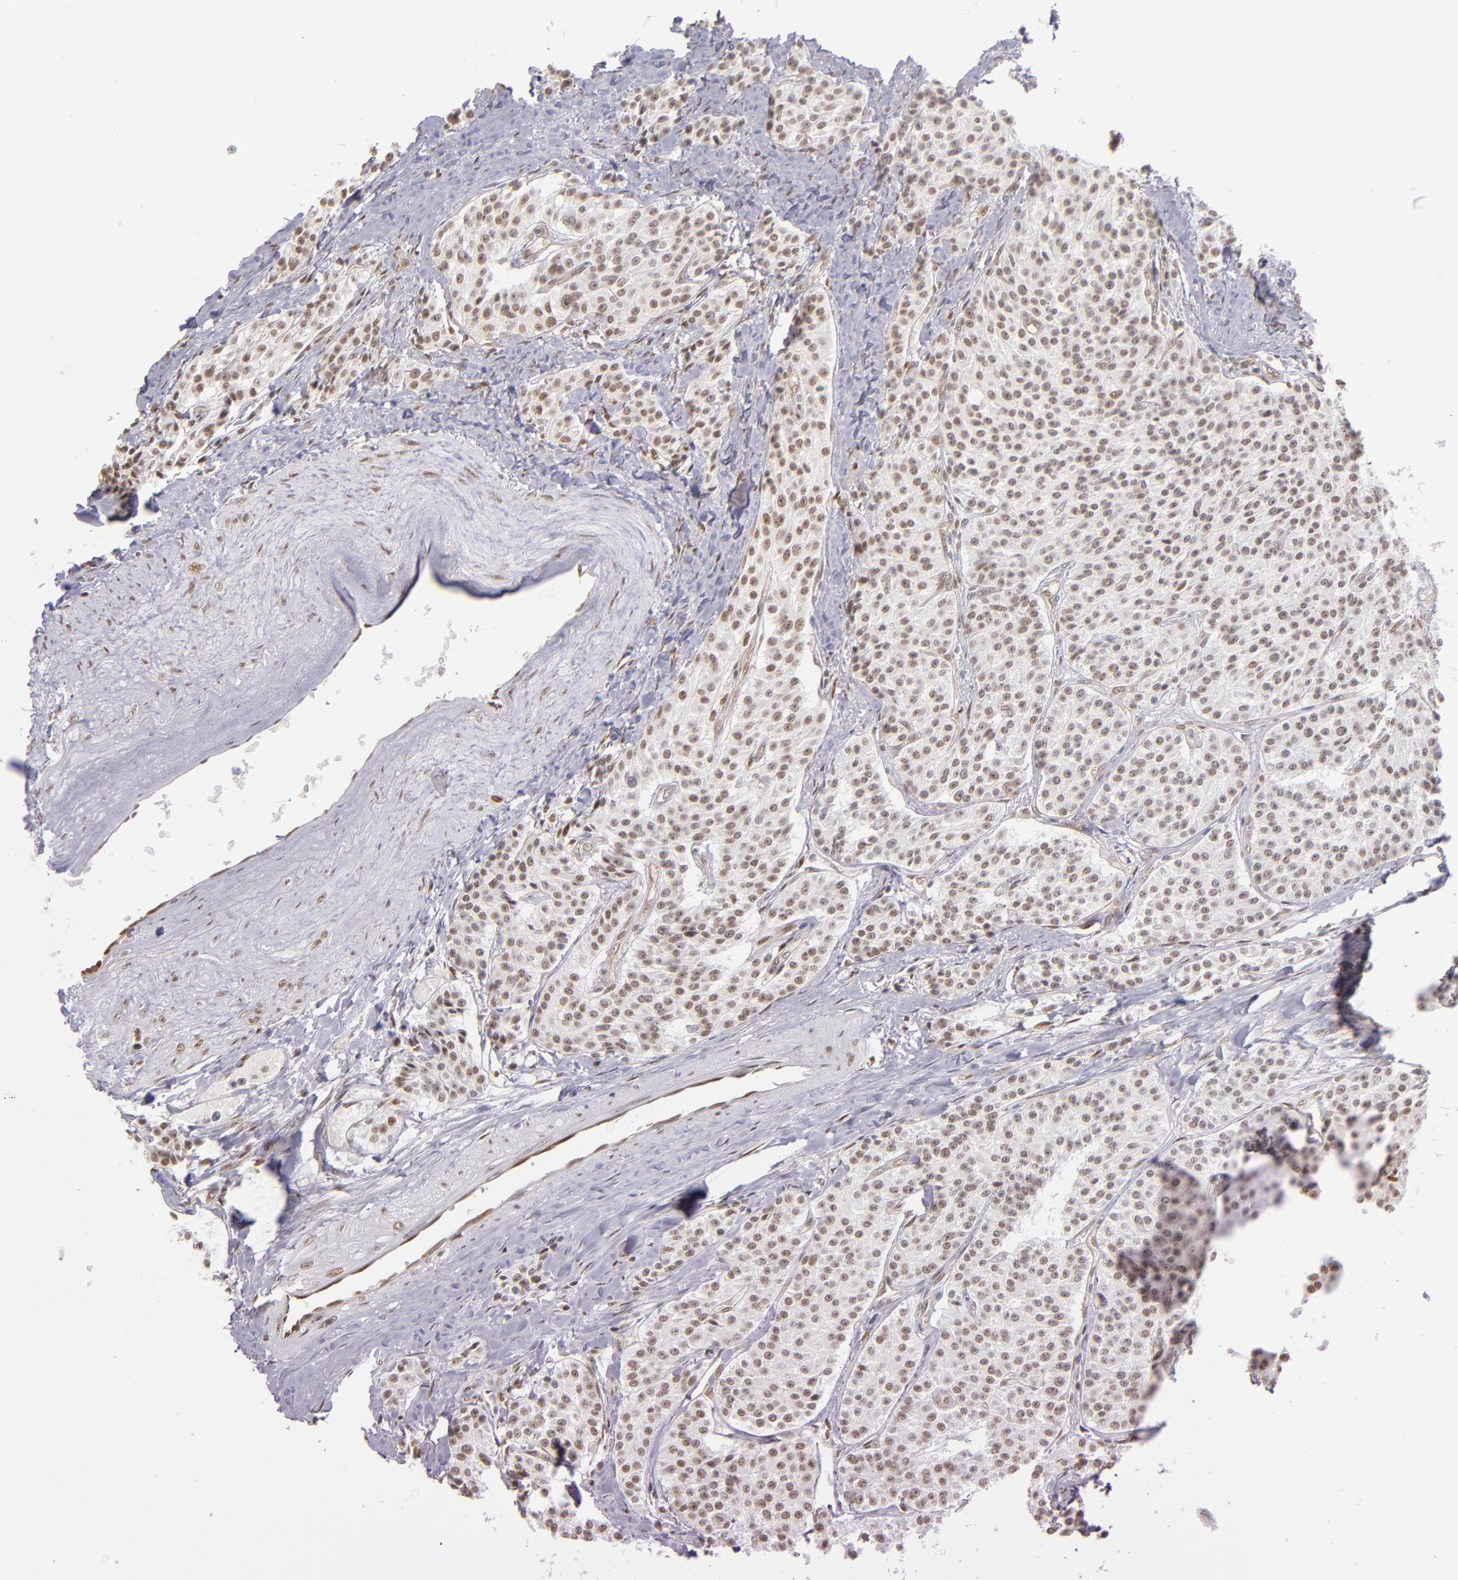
{"staining": {"intensity": "weak", "quantity": ">75%", "location": "nuclear"}, "tissue": "carcinoid", "cell_type": "Tumor cells", "image_type": "cancer", "snomed": [{"axis": "morphology", "description": "Carcinoid, malignant, NOS"}, {"axis": "topography", "description": "Stomach"}], "caption": "Tumor cells display weak nuclear positivity in approximately >75% of cells in malignant carcinoid.", "gene": "NCOR2", "patient": {"sex": "female", "age": 76}}